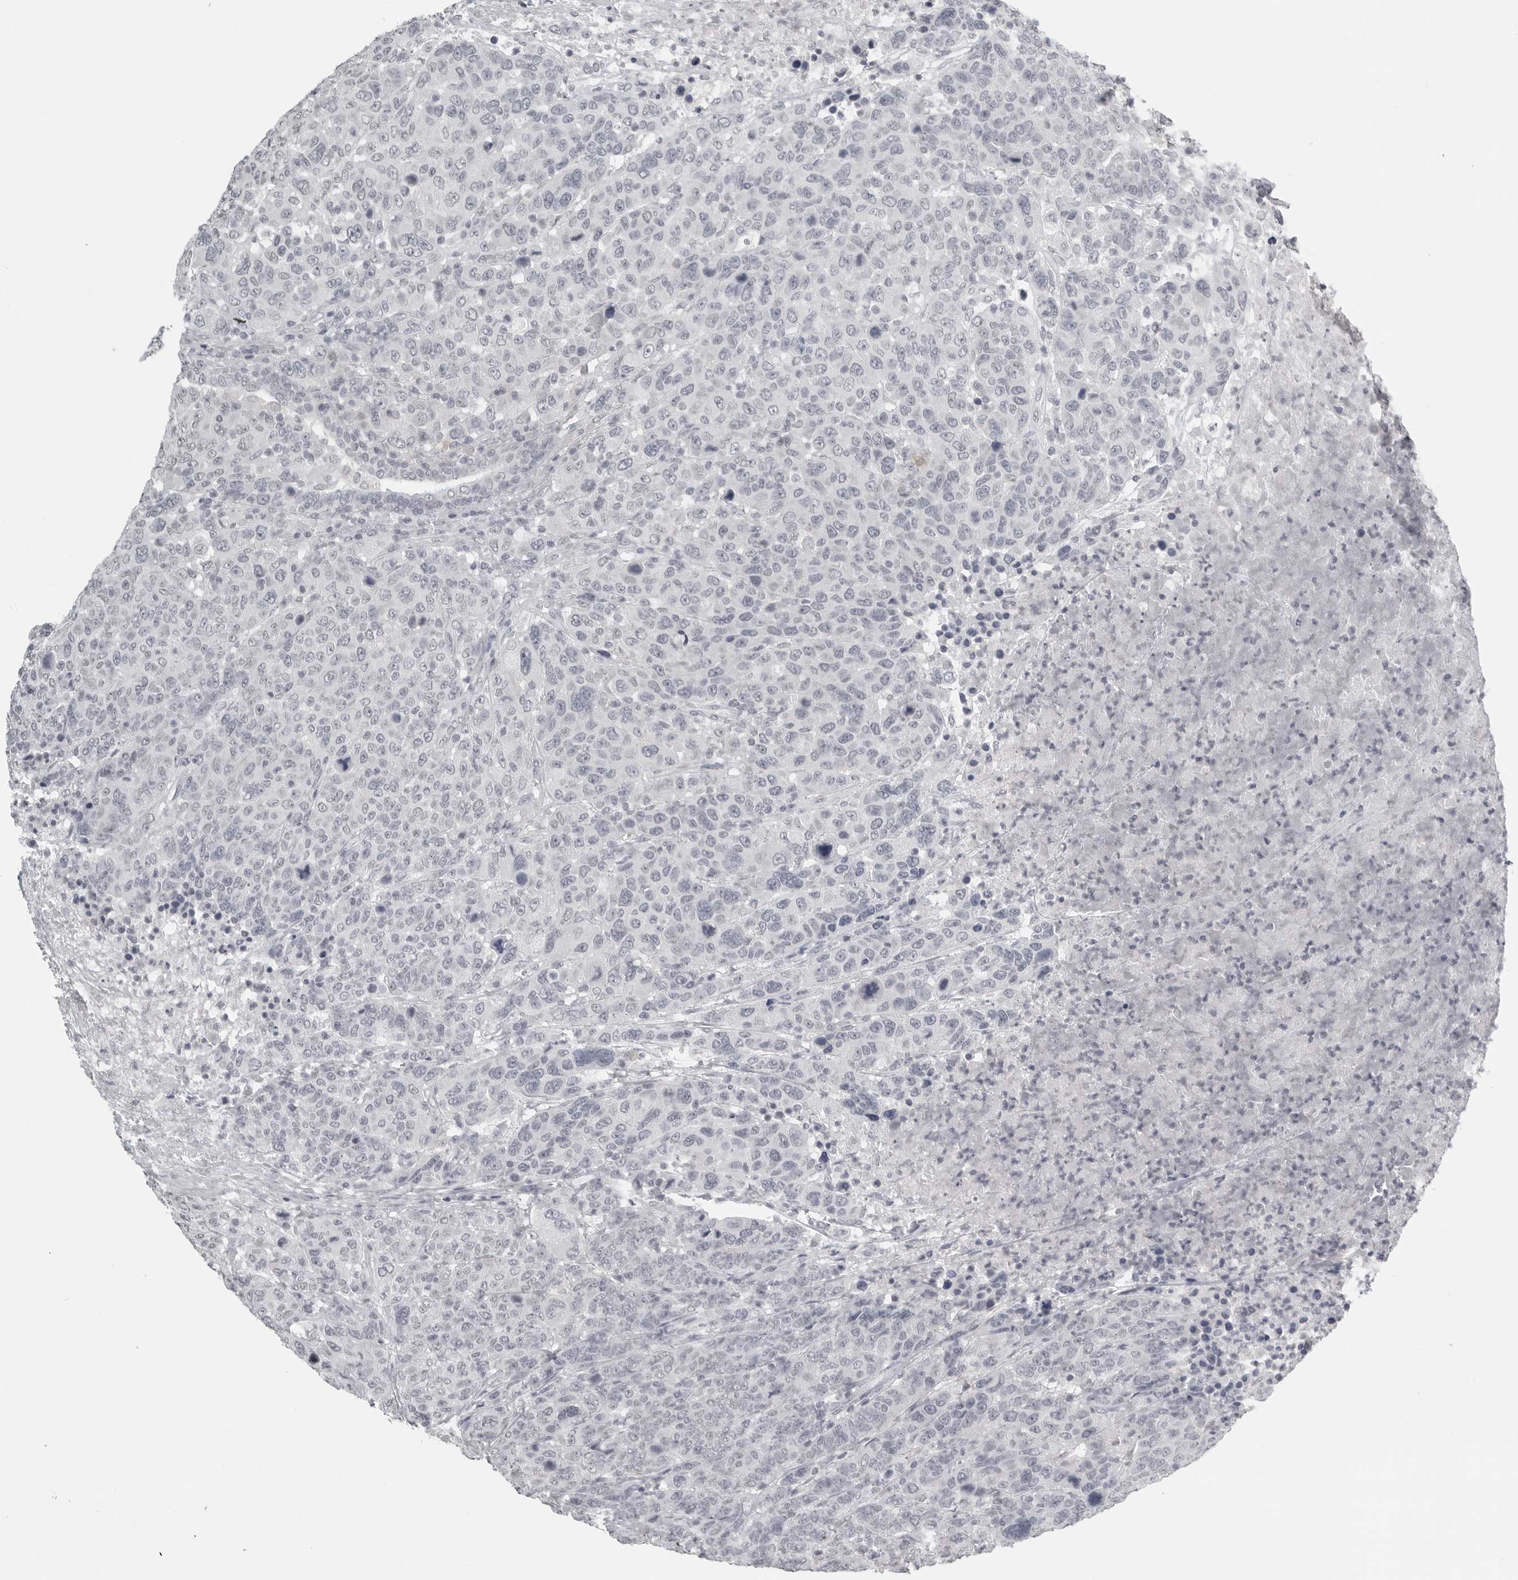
{"staining": {"intensity": "negative", "quantity": "none", "location": "none"}, "tissue": "breast cancer", "cell_type": "Tumor cells", "image_type": "cancer", "snomed": [{"axis": "morphology", "description": "Duct carcinoma"}, {"axis": "topography", "description": "Breast"}], "caption": "Tumor cells are negative for brown protein staining in breast cancer (invasive ductal carcinoma). (DAB immunohistochemistry (IHC) with hematoxylin counter stain).", "gene": "BPIFA1", "patient": {"sex": "female", "age": 37}}